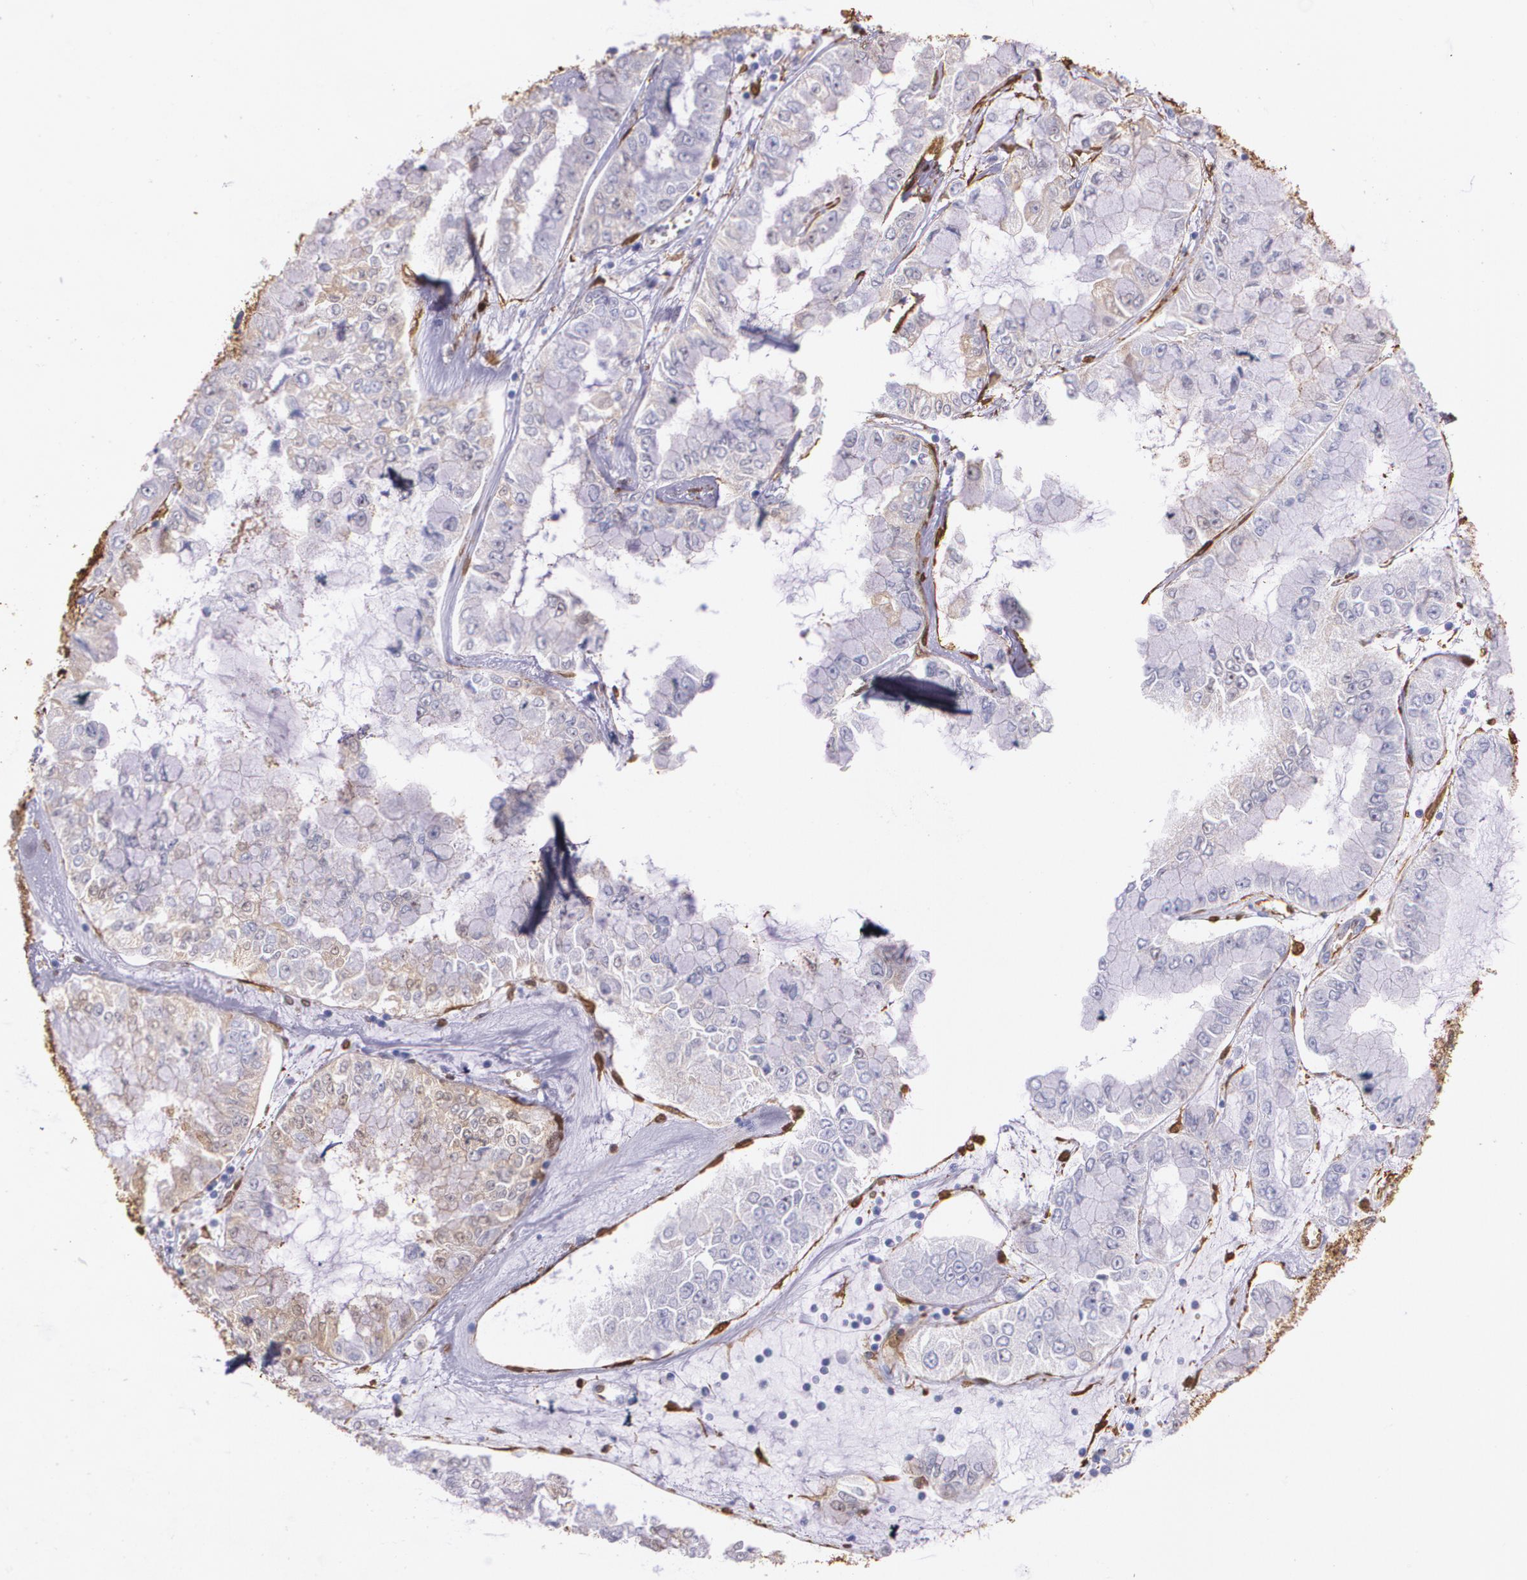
{"staining": {"intensity": "negative", "quantity": "none", "location": "none"}, "tissue": "liver cancer", "cell_type": "Tumor cells", "image_type": "cancer", "snomed": [{"axis": "morphology", "description": "Cholangiocarcinoma"}, {"axis": "topography", "description": "Liver"}], "caption": "High power microscopy histopathology image of an immunohistochemistry image of cholangiocarcinoma (liver), revealing no significant expression in tumor cells.", "gene": "MMP2", "patient": {"sex": "female", "age": 79}}